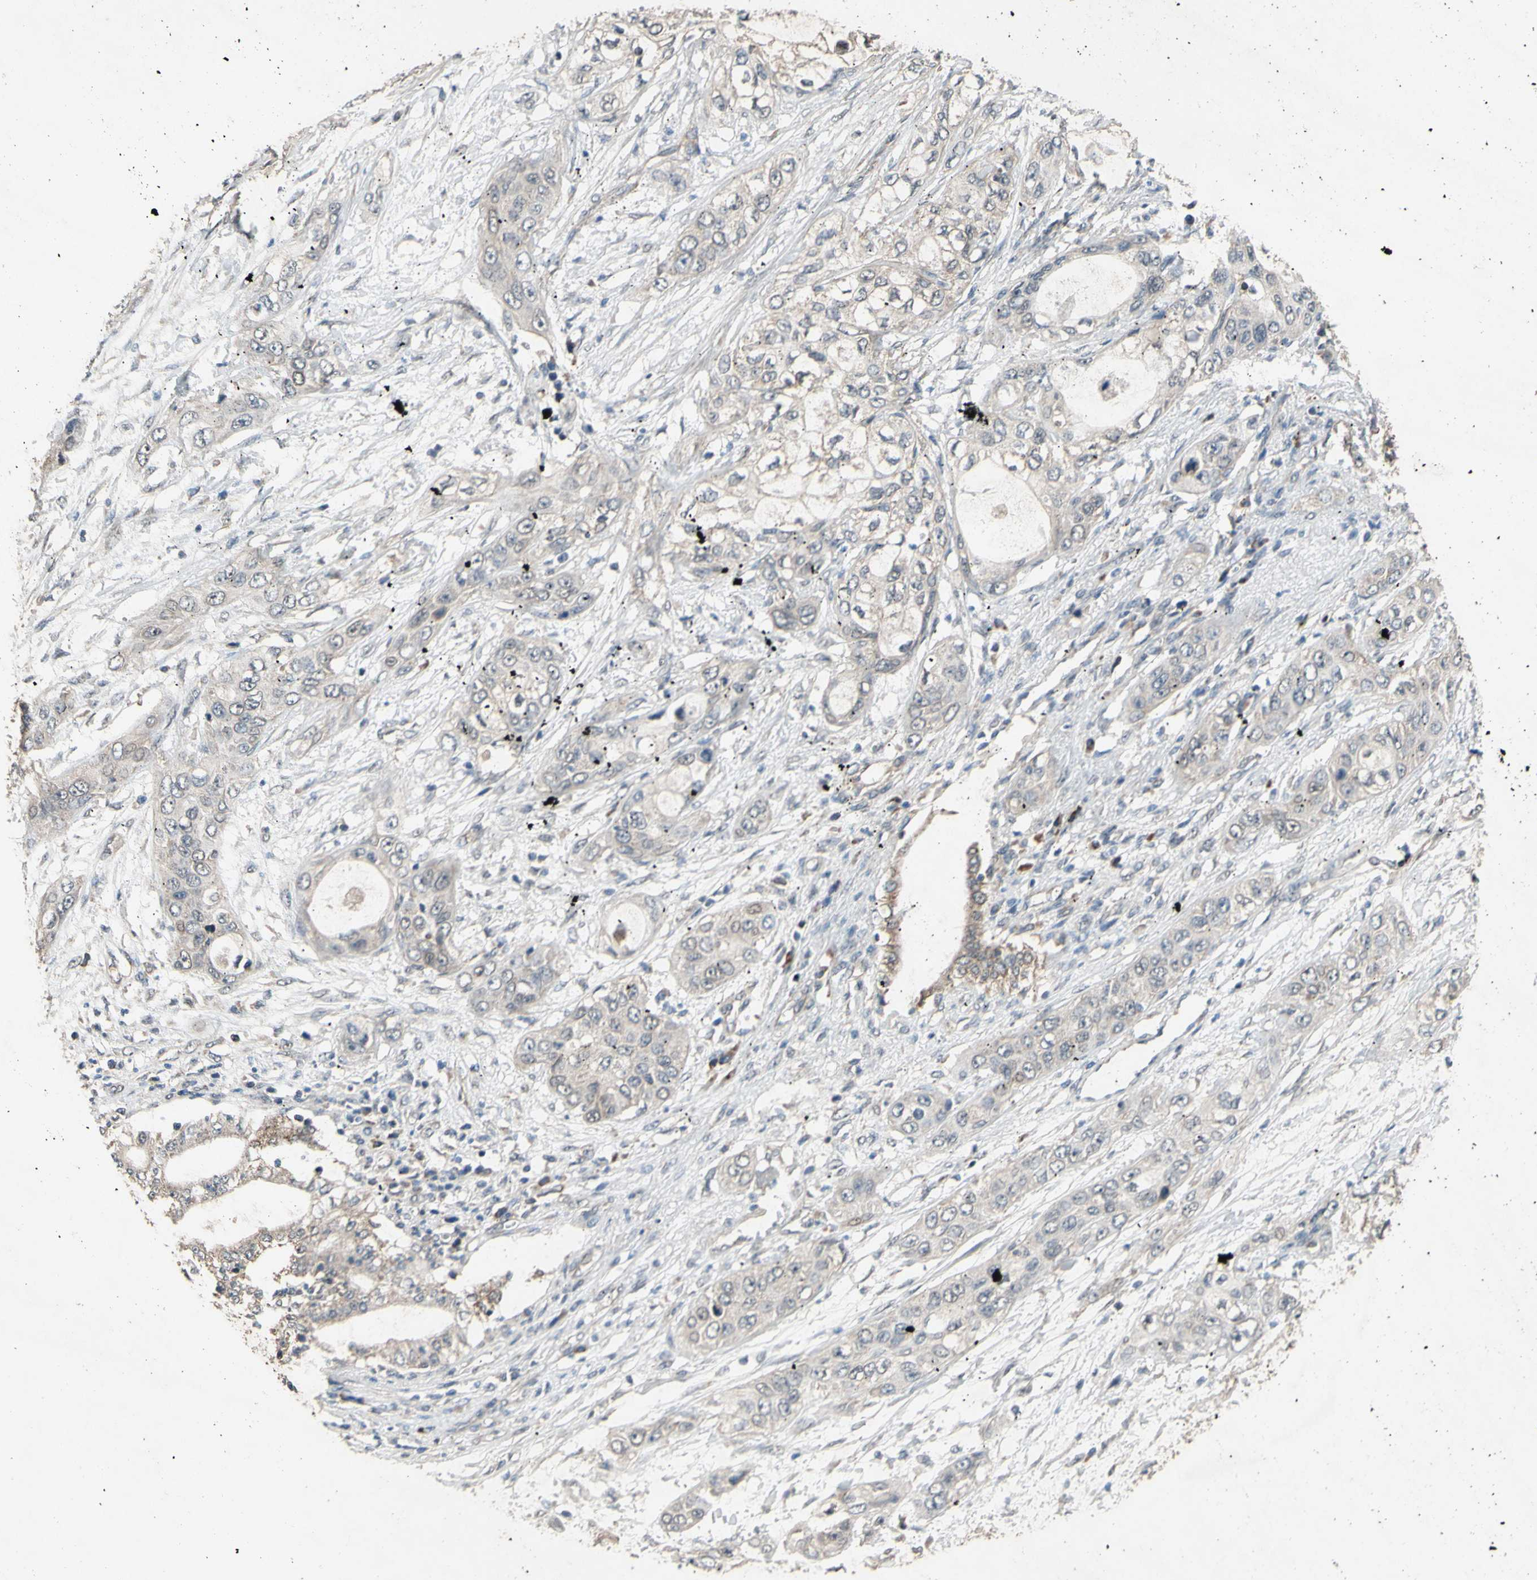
{"staining": {"intensity": "weak", "quantity": "<25%", "location": "cytoplasmic/membranous"}, "tissue": "pancreatic cancer", "cell_type": "Tumor cells", "image_type": "cancer", "snomed": [{"axis": "morphology", "description": "Adenocarcinoma, NOS"}, {"axis": "topography", "description": "Pancreas"}], "caption": "DAB immunohistochemical staining of human pancreatic adenocarcinoma shows no significant expression in tumor cells.", "gene": "CD164", "patient": {"sex": "female", "age": 70}}